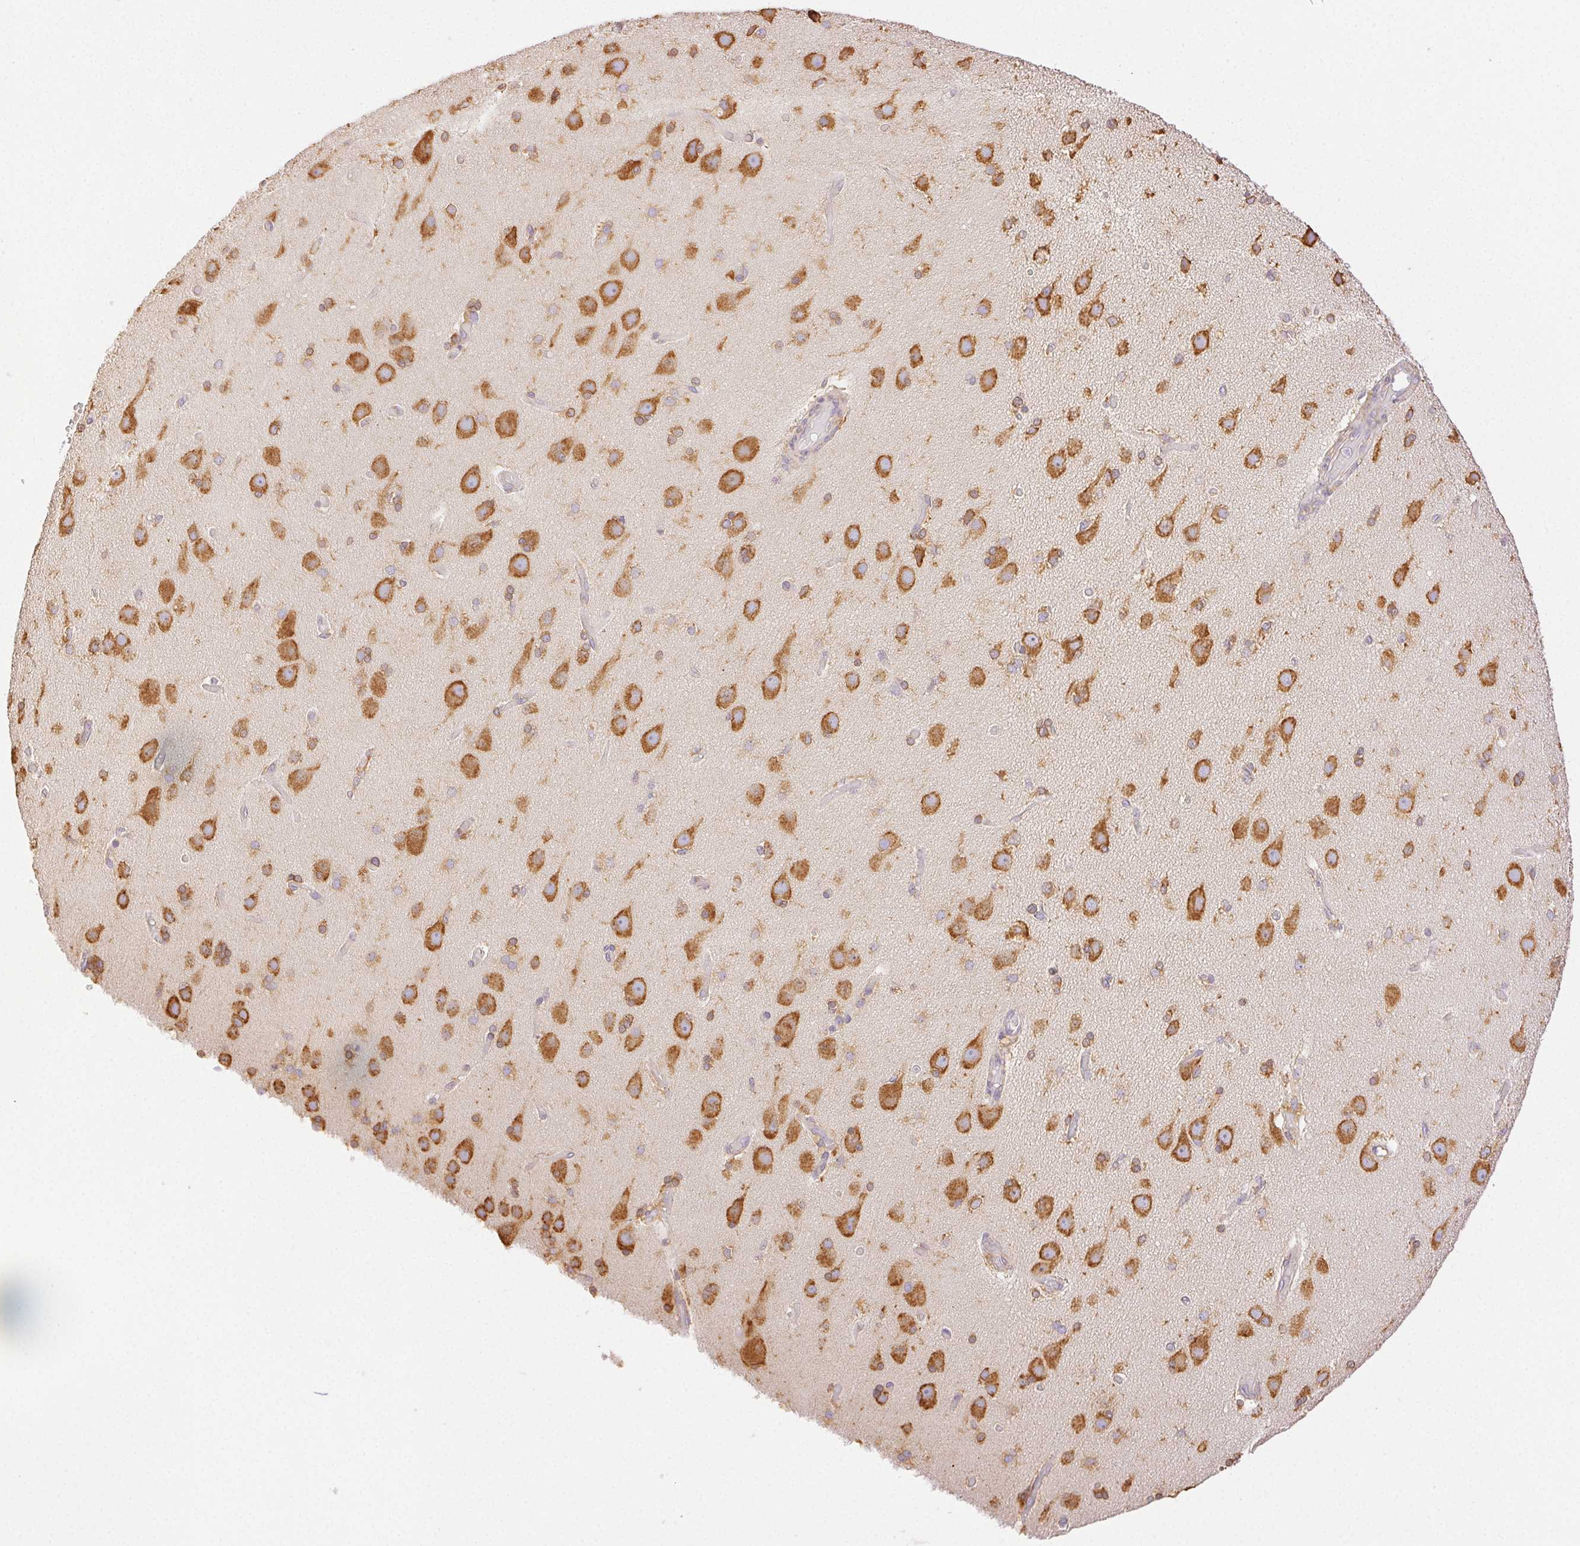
{"staining": {"intensity": "negative", "quantity": "none", "location": "none"}, "tissue": "cerebral cortex", "cell_type": "Endothelial cells", "image_type": "normal", "snomed": [{"axis": "morphology", "description": "Normal tissue, NOS"}, {"axis": "morphology", "description": "Glioma, malignant, High grade"}, {"axis": "topography", "description": "Cerebral cortex"}], "caption": "Immunohistochemistry micrograph of normal human cerebral cortex stained for a protein (brown), which demonstrates no staining in endothelial cells.", "gene": "ENTREP1", "patient": {"sex": "male", "age": 71}}